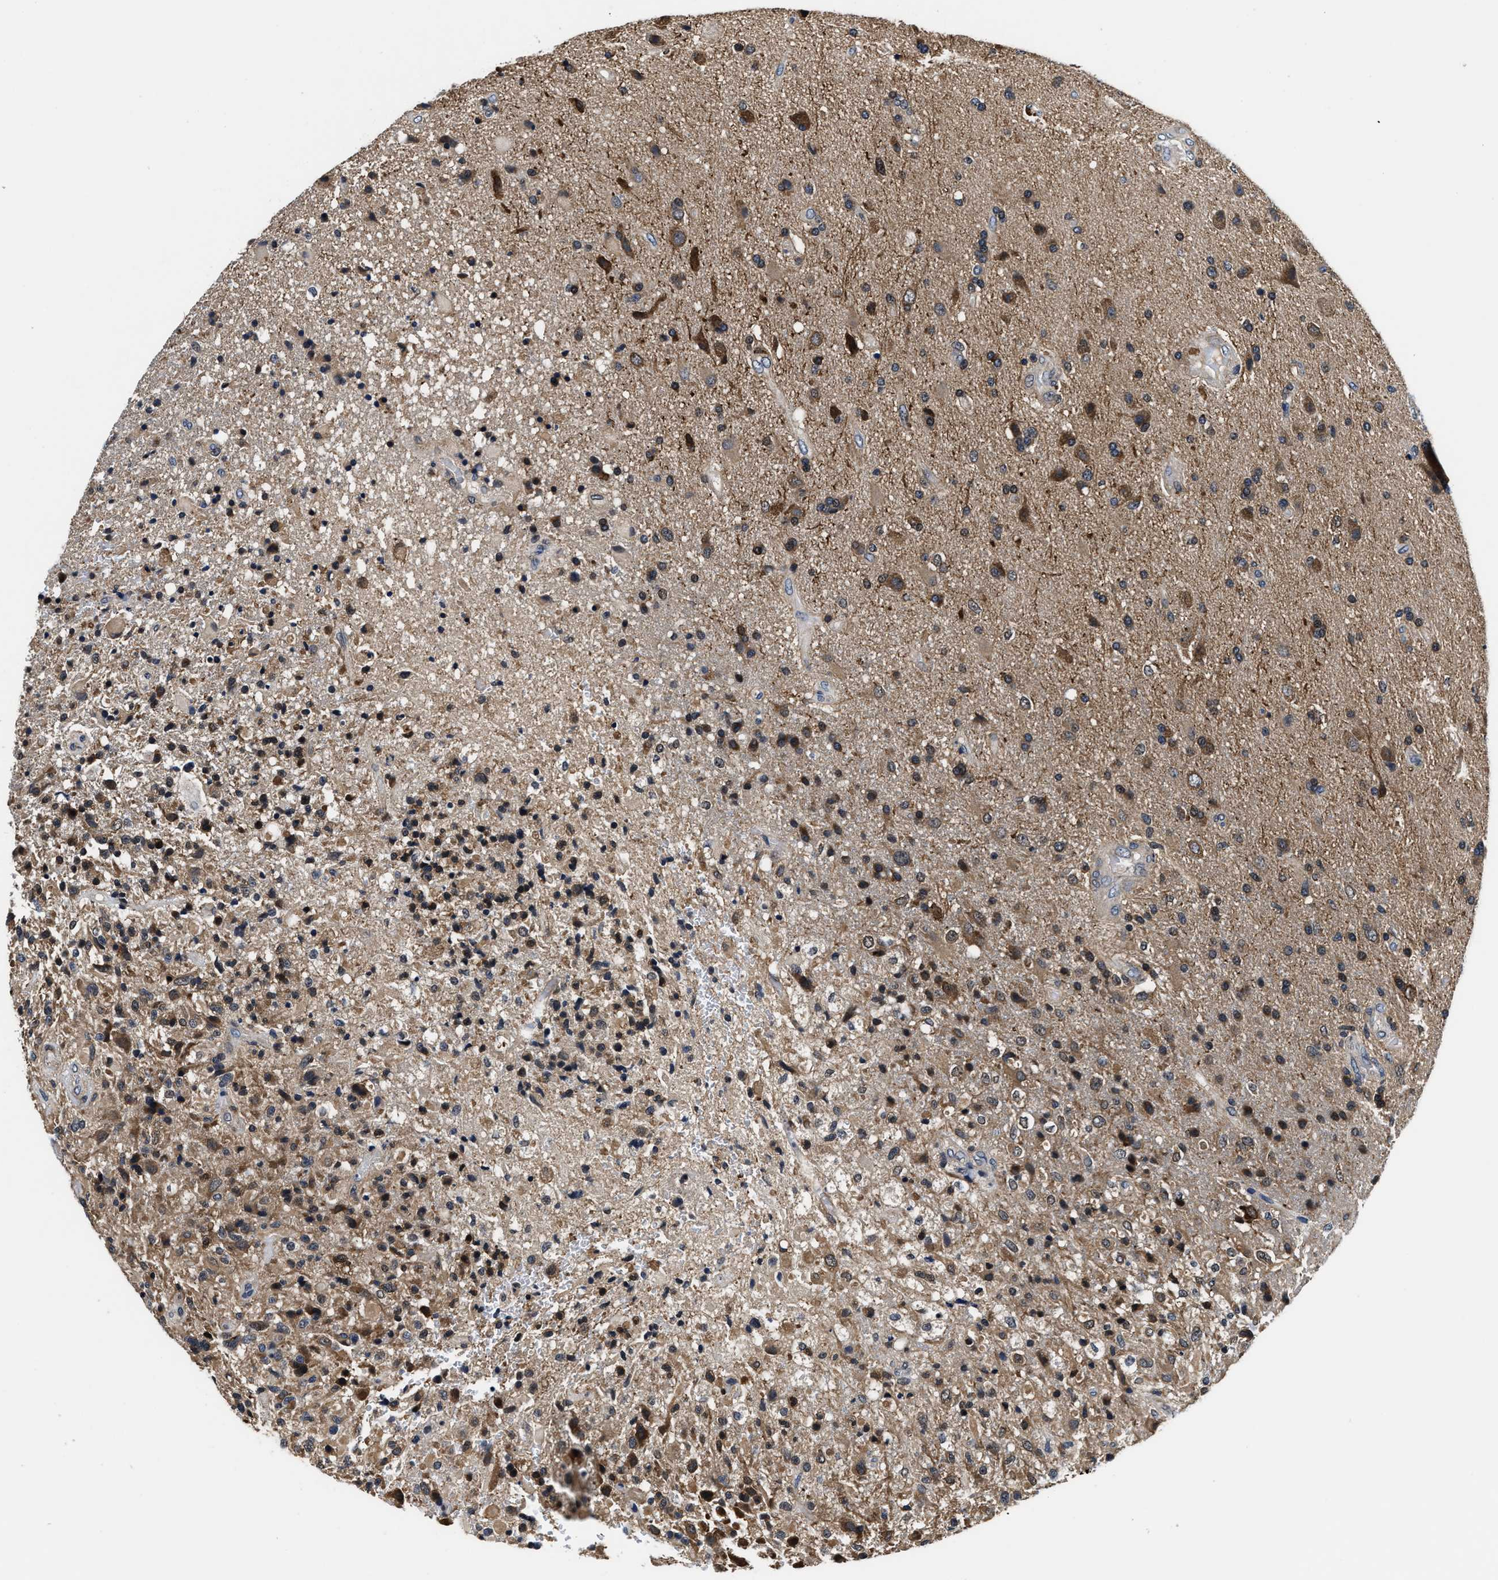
{"staining": {"intensity": "moderate", "quantity": "25%-75%", "location": "cytoplasmic/membranous"}, "tissue": "glioma", "cell_type": "Tumor cells", "image_type": "cancer", "snomed": [{"axis": "morphology", "description": "Glioma, malignant, High grade"}, {"axis": "topography", "description": "Brain"}], "caption": "Human high-grade glioma (malignant) stained for a protein (brown) exhibits moderate cytoplasmic/membranous positive staining in approximately 25%-75% of tumor cells.", "gene": "PHPT1", "patient": {"sex": "male", "age": 72}}